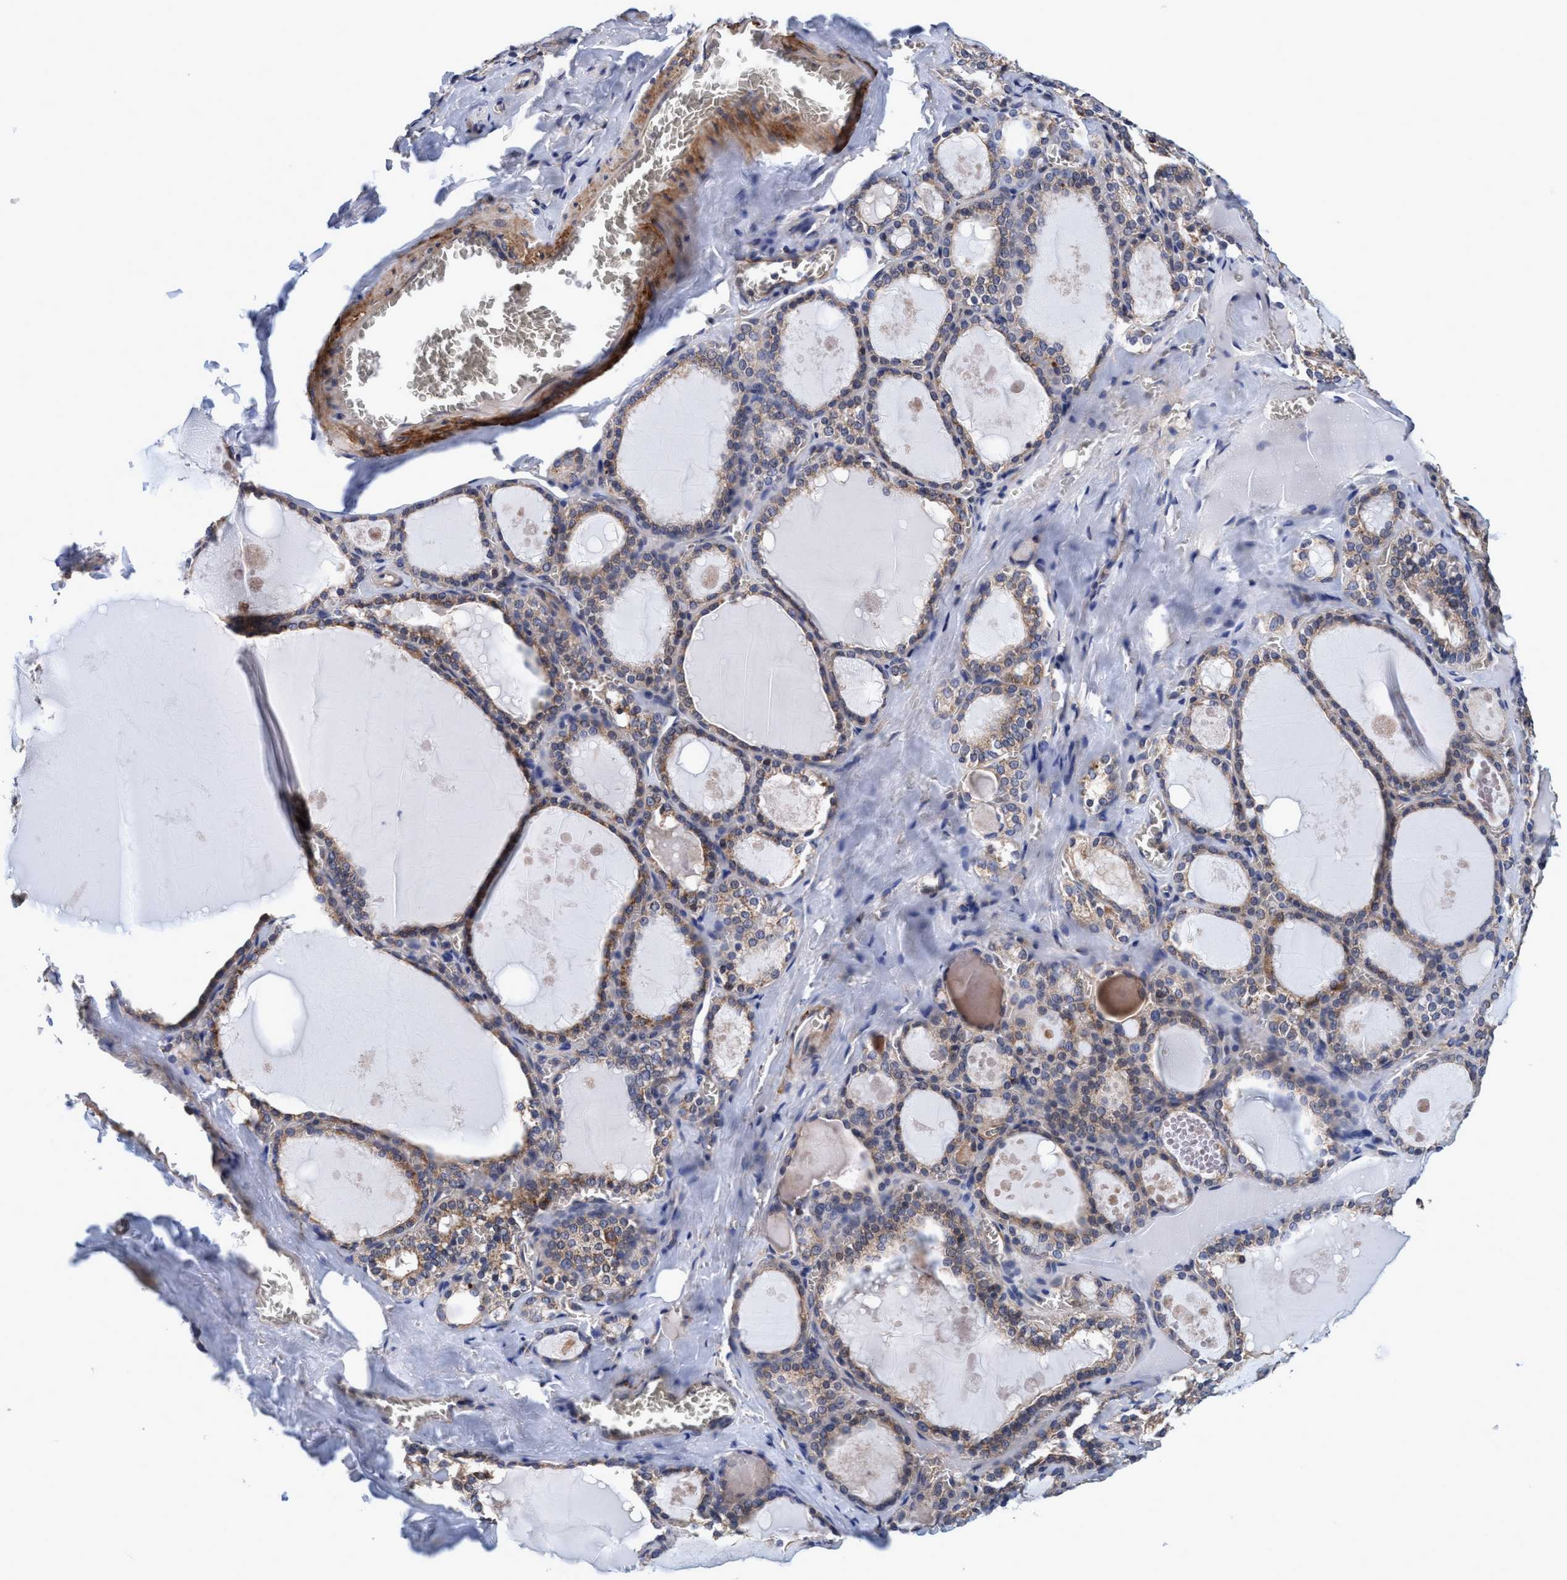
{"staining": {"intensity": "moderate", "quantity": ">75%", "location": "cytoplasmic/membranous"}, "tissue": "thyroid gland", "cell_type": "Glandular cells", "image_type": "normal", "snomed": [{"axis": "morphology", "description": "Normal tissue, NOS"}, {"axis": "topography", "description": "Thyroid gland"}], "caption": "Immunohistochemical staining of unremarkable human thyroid gland shows medium levels of moderate cytoplasmic/membranous staining in about >75% of glandular cells.", "gene": "CALCOCO2", "patient": {"sex": "male", "age": 56}}